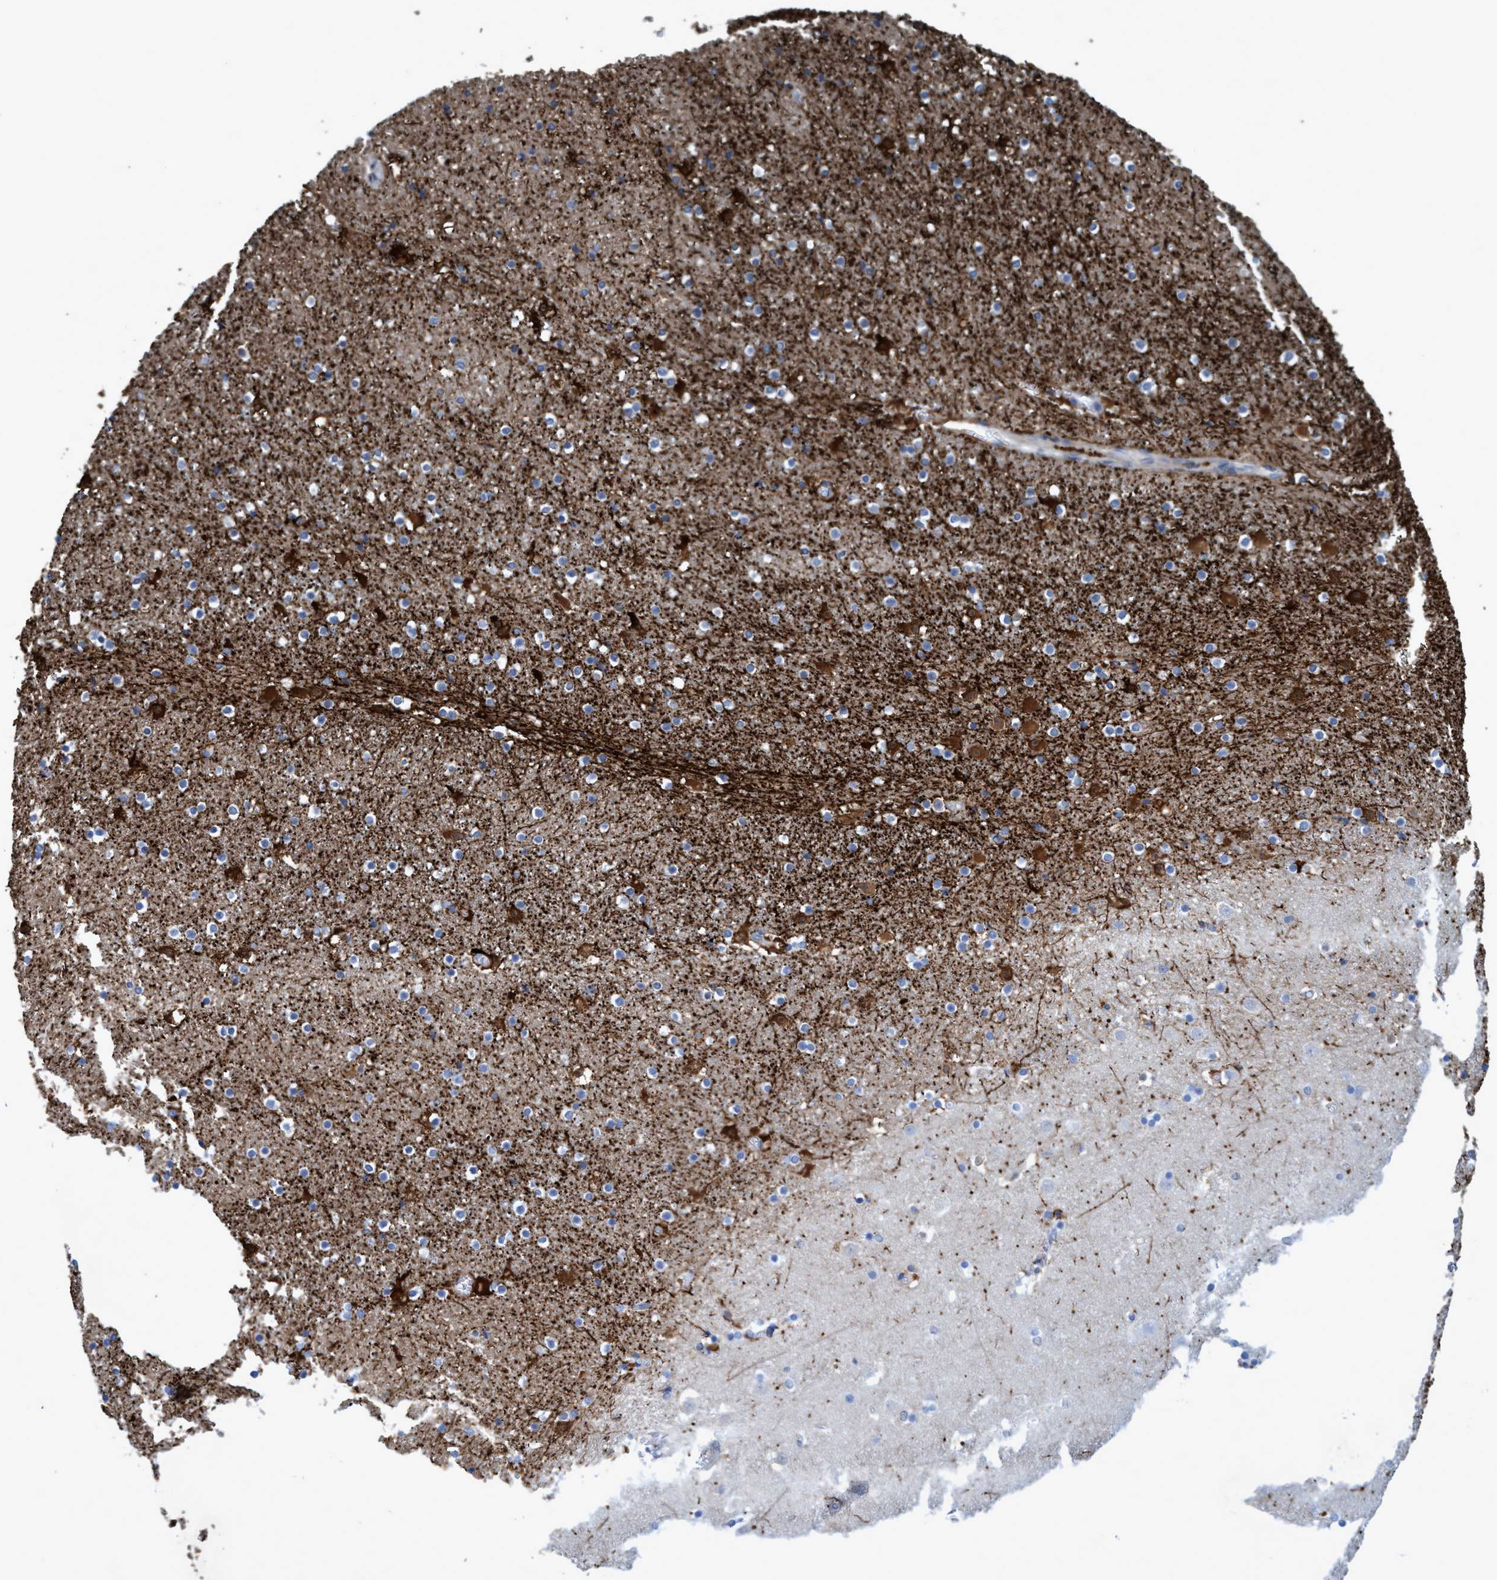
{"staining": {"intensity": "strong", "quantity": "<25%", "location": "cytoplasmic/membranous"}, "tissue": "caudate", "cell_type": "Glial cells", "image_type": "normal", "snomed": [{"axis": "morphology", "description": "Normal tissue, NOS"}, {"axis": "topography", "description": "Lateral ventricle wall"}], "caption": "The photomicrograph demonstrates staining of unremarkable caudate, revealing strong cytoplasmic/membranous protein expression (brown color) within glial cells. (IHC, brightfield microscopy, high magnification).", "gene": "GULP1", "patient": {"sex": "male", "age": 45}}